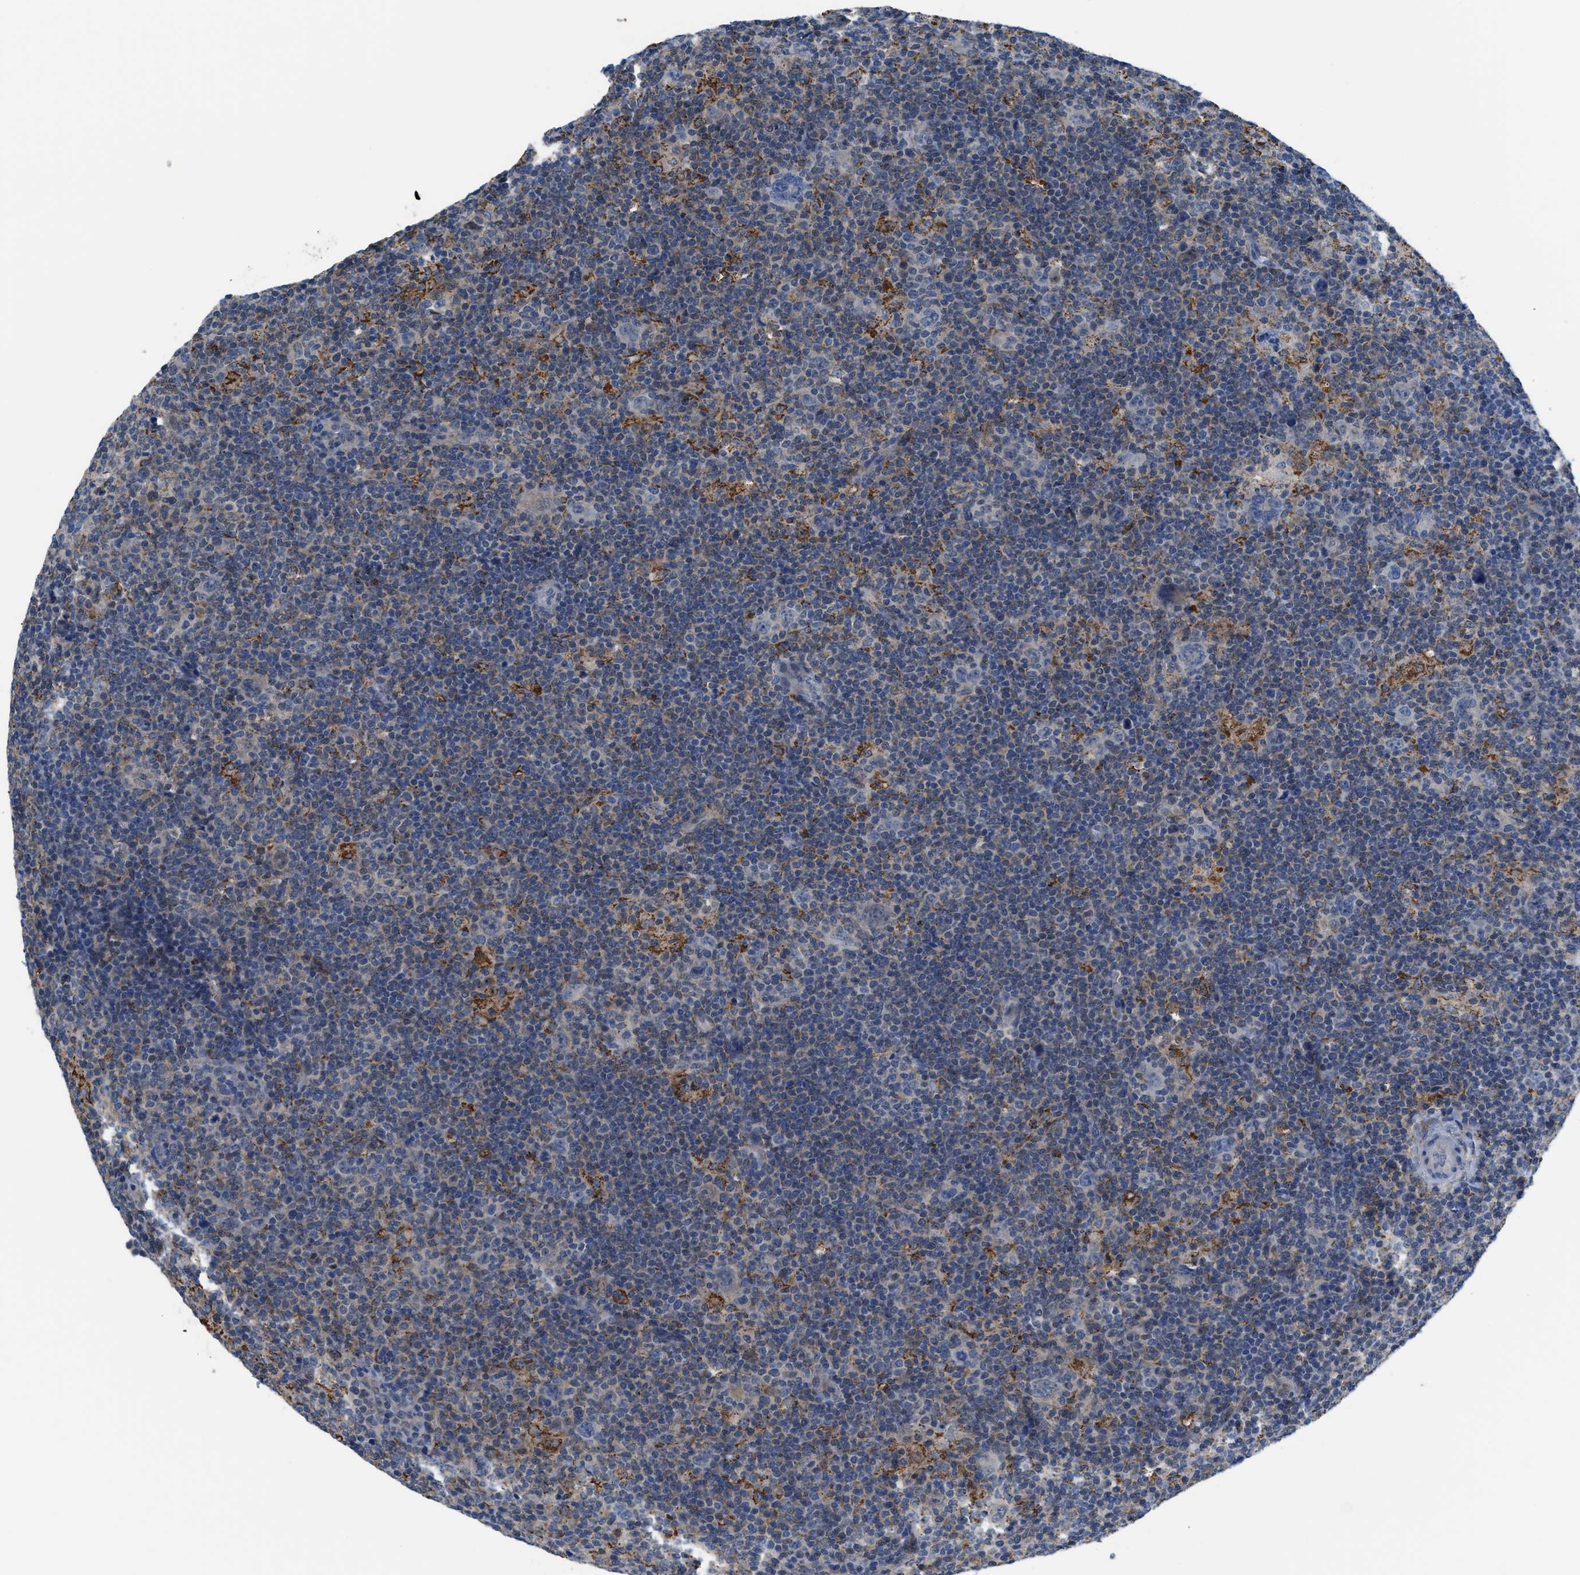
{"staining": {"intensity": "negative", "quantity": "none", "location": "none"}, "tissue": "lymphoma", "cell_type": "Tumor cells", "image_type": "cancer", "snomed": [{"axis": "morphology", "description": "Hodgkin's disease, NOS"}, {"axis": "topography", "description": "Lymph node"}], "caption": "Tumor cells show no significant expression in lymphoma. Brightfield microscopy of IHC stained with DAB (3,3'-diaminobenzidine) (brown) and hematoxylin (blue), captured at high magnification.", "gene": "TMEM45B", "patient": {"sex": "female", "age": 57}}